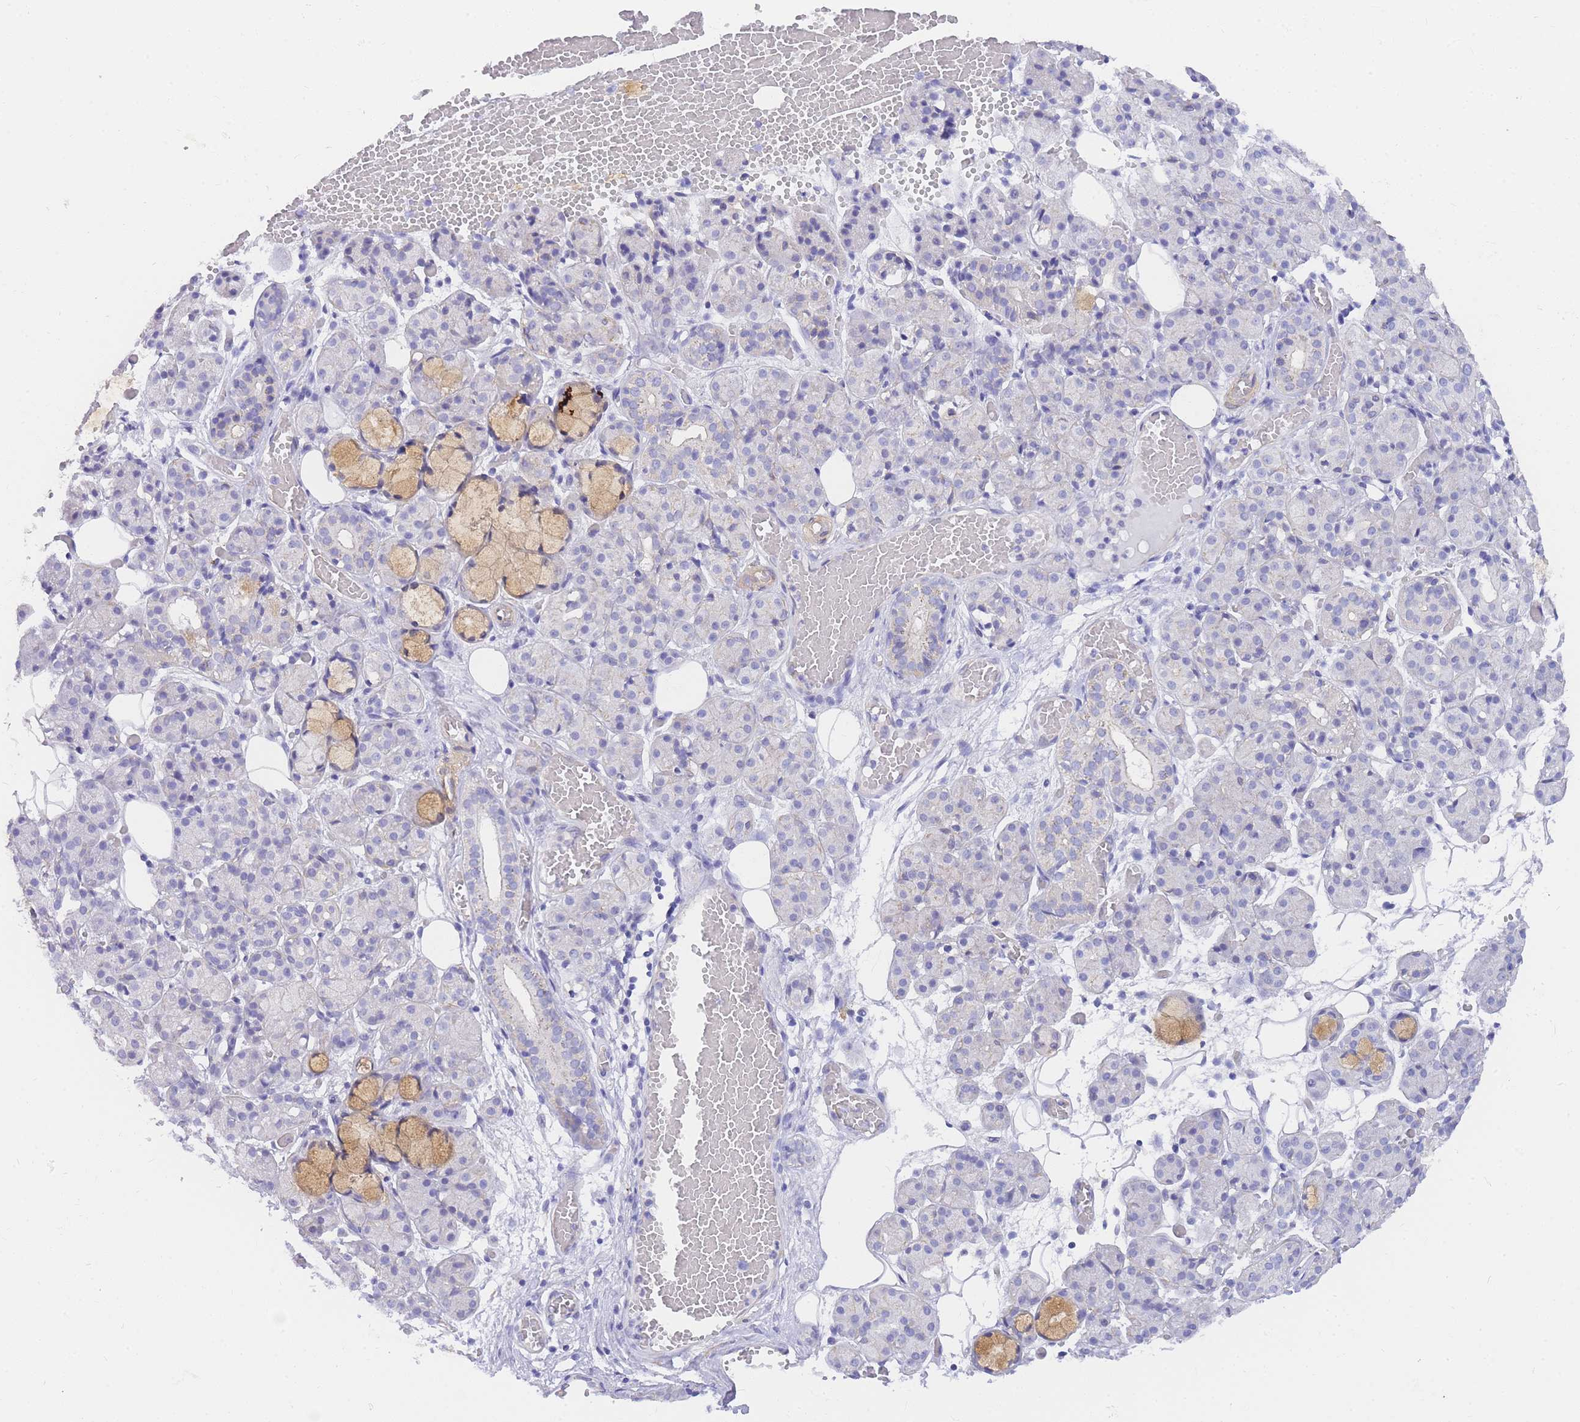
{"staining": {"intensity": "negative", "quantity": "none", "location": "none"}, "tissue": "salivary gland", "cell_type": "Glandular cells", "image_type": "normal", "snomed": [{"axis": "morphology", "description": "Normal tissue, NOS"}, {"axis": "topography", "description": "Salivary gland"}], "caption": "IHC photomicrograph of unremarkable salivary gland stained for a protein (brown), which reveals no staining in glandular cells.", "gene": "SRSF12", "patient": {"sex": "male", "age": 63}}